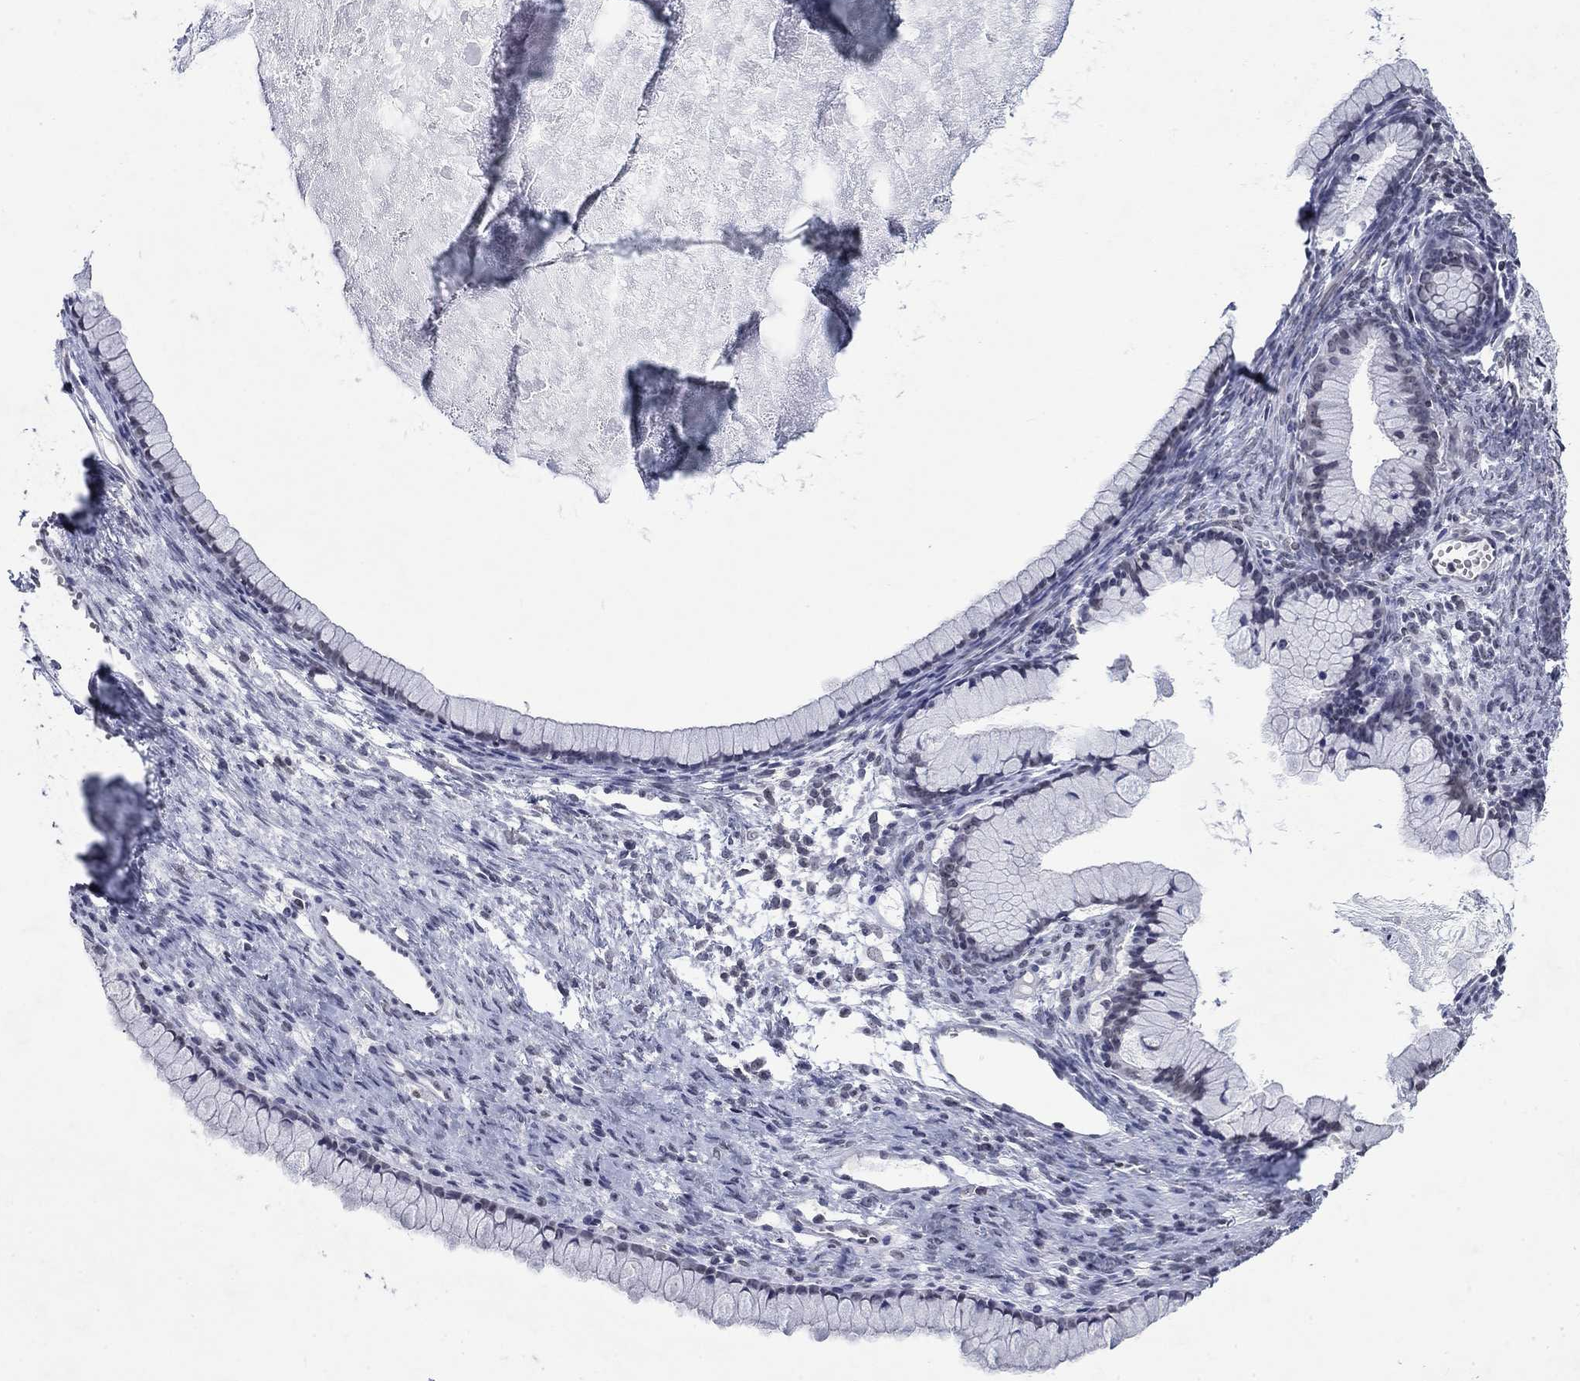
{"staining": {"intensity": "negative", "quantity": "none", "location": "none"}, "tissue": "ovarian cancer", "cell_type": "Tumor cells", "image_type": "cancer", "snomed": [{"axis": "morphology", "description": "Cystadenocarcinoma, mucinous, NOS"}, {"axis": "topography", "description": "Ovary"}], "caption": "This image is of ovarian mucinous cystadenocarcinoma stained with immunohistochemistry to label a protein in brown with the nuclei are counter-stained blue. There is no staining in tumor cells.", "gene": "TOR1AIP1", "patient": {"sex": "female", "age": 41}}